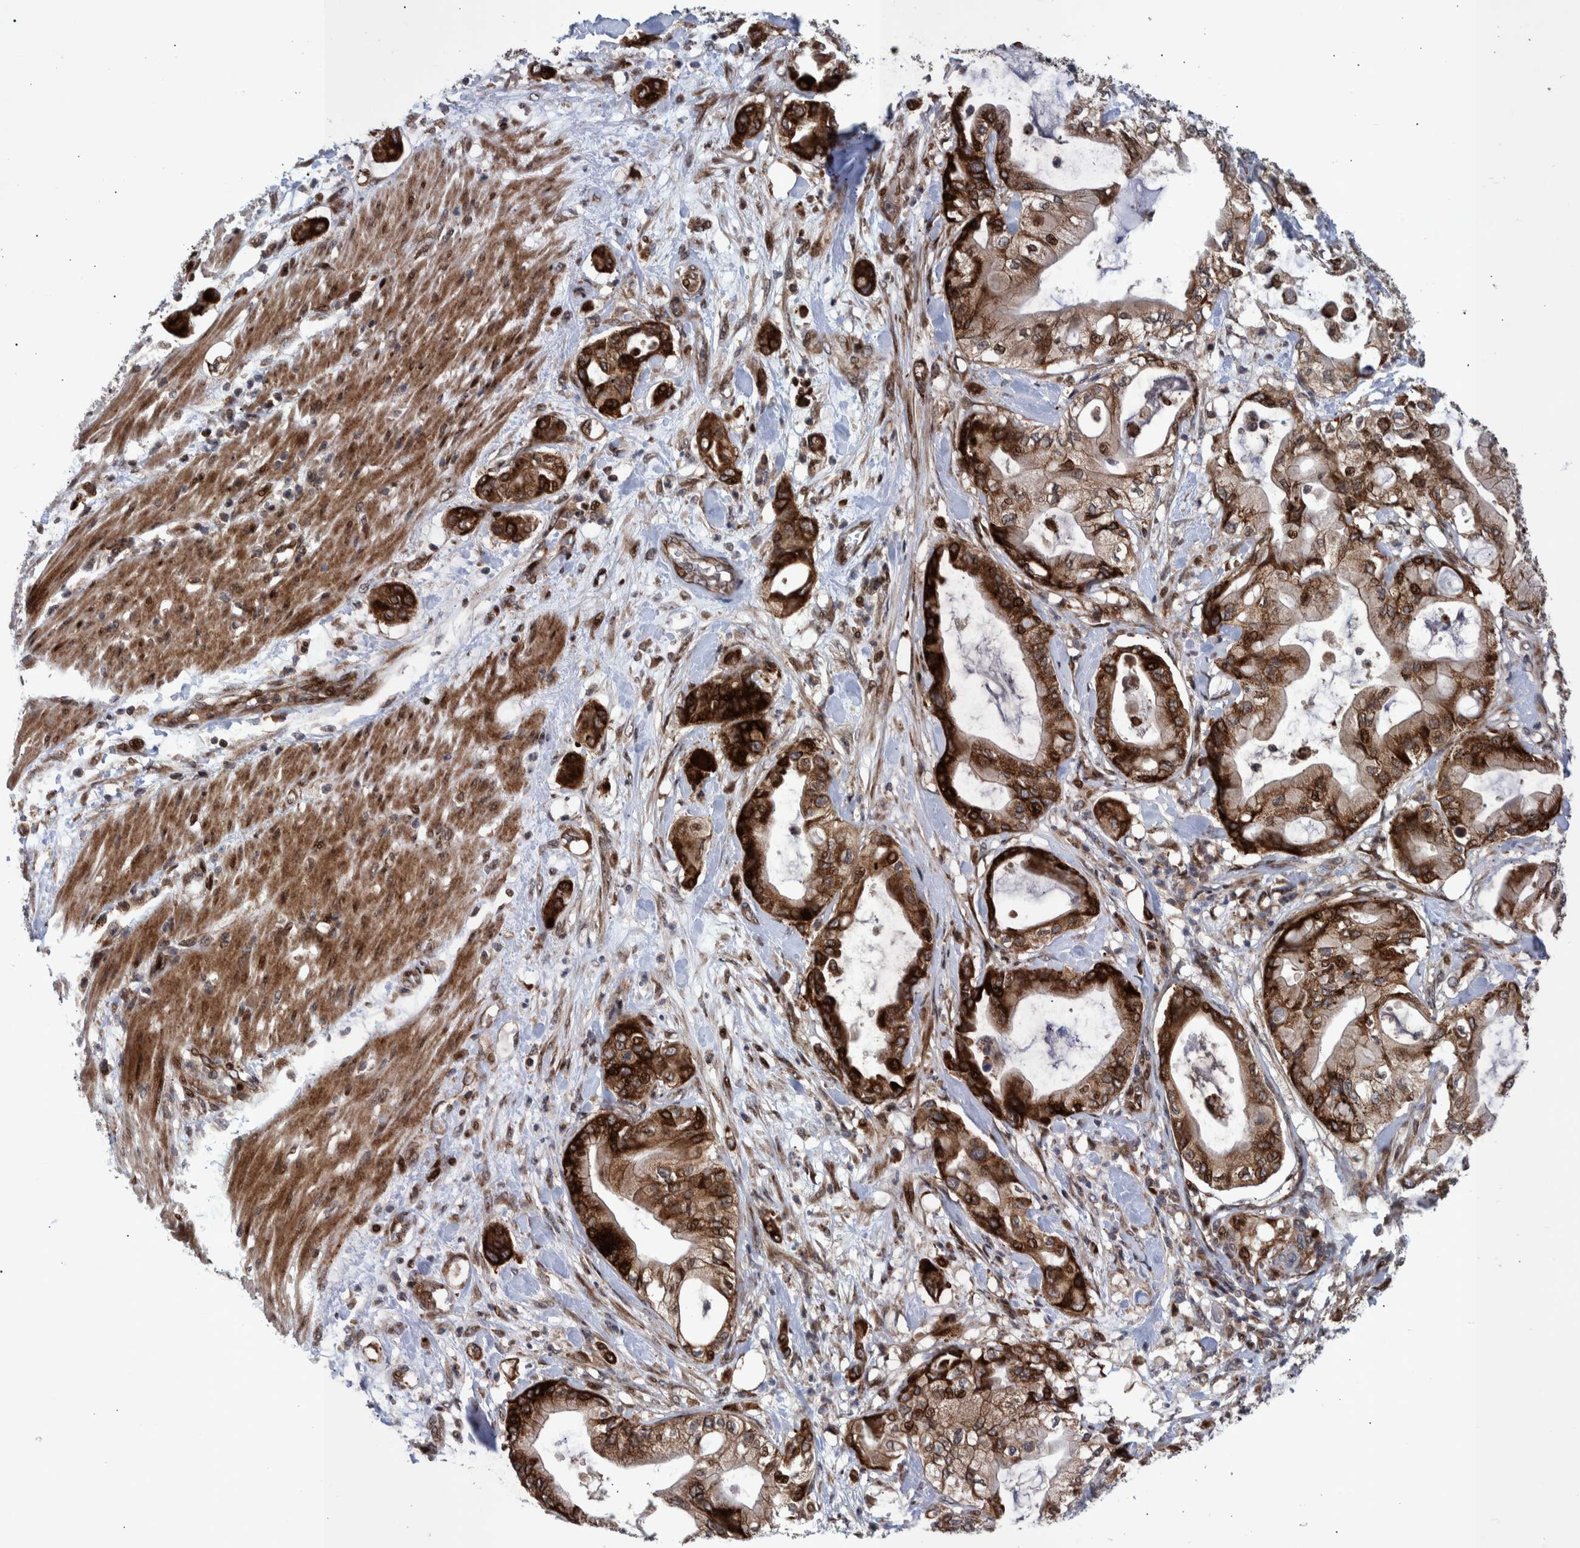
{"staining": {"intensity": "strong", "quantity": ">75%", "location": "cytoplasmic/membranous"}, "tissue": "pancreatic cancer", "cell_type": "Tumor cells", "image_type": "cancer", "snomed": [{"axis": "morphology", "description": "Adenocarcinoma, NOS"}, {"axis": "morphology", "description": "Adenocarcinoma, metastatic, NOS"}, {"axis": "topography", "description": "Lymph node"}, {"axis": "topography", "description": "Pancreas"}, {"axis": "topography", "description": "Duodenum"}], "caption": "Adenocarcinoma (pancreatic) tissue displays strong cytoplasmic/membranous staining in about >75% of tumor cells, visualized by immunohistochemistry. The staining was performed using DAB (3,3'-diaminobenzidine), with brown indicating positive protein expression. Nuclei are stained blue with hematoxylin.", "gene": "SHISA6", "patient": {"sex": "female", "age": 64}}